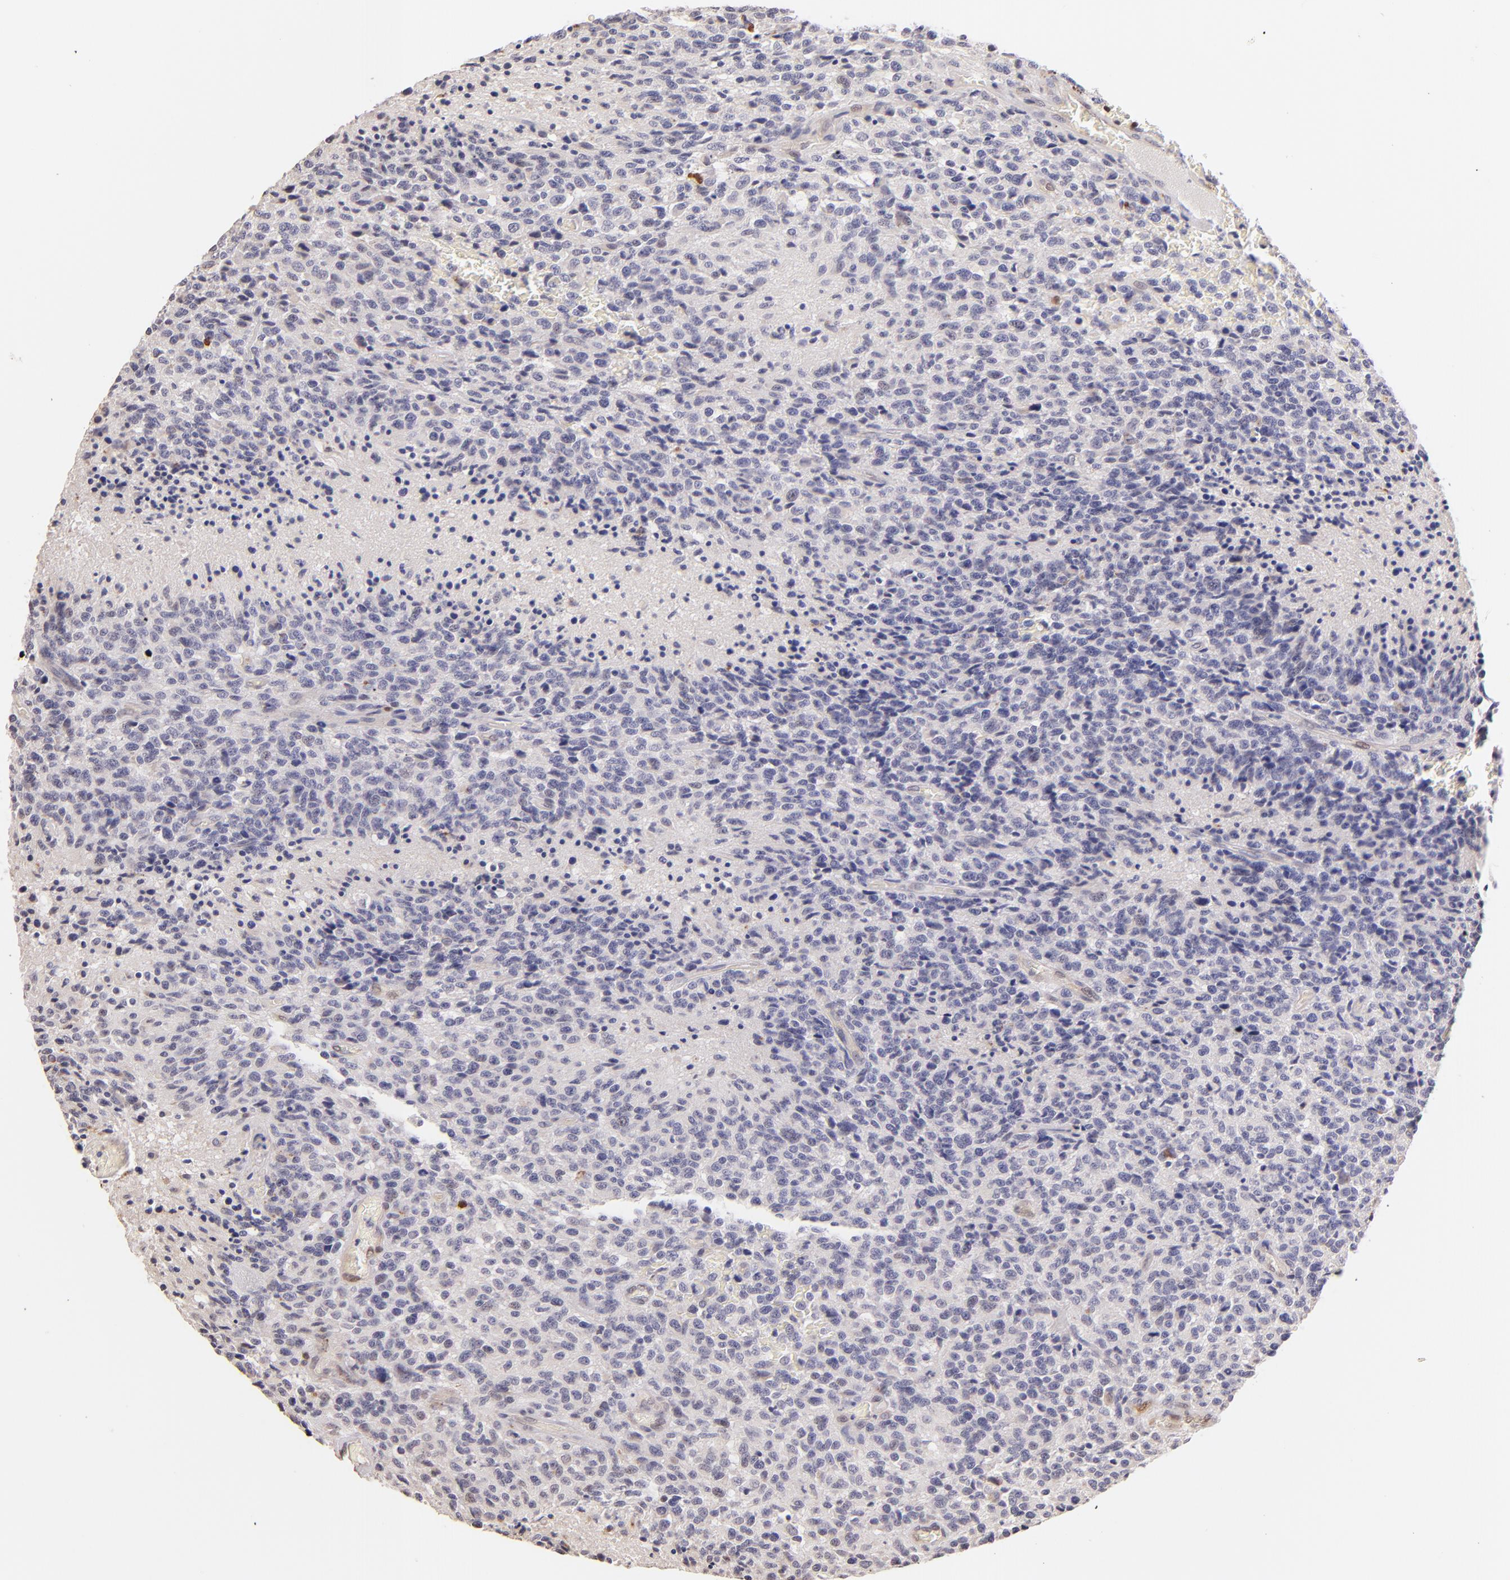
{"staining": {"intensity": "negative", "quantity": "none", "location": "none"}, "tissue": "glioma", "cell_type": "Tumor cells", "image_type": "cancer", "snomed": [{"axis": "morphology", "description": "Glioma, malignant, High grade"}, {"axis": "topography", "description": "Brain"}], "caption": "This is an immunohistochemistry (IHC) photomicrograph of glioma. There is no positivity in tumor cells.", "gene": "ZAP70", "patient": {"sex": "male", "age": 36}}